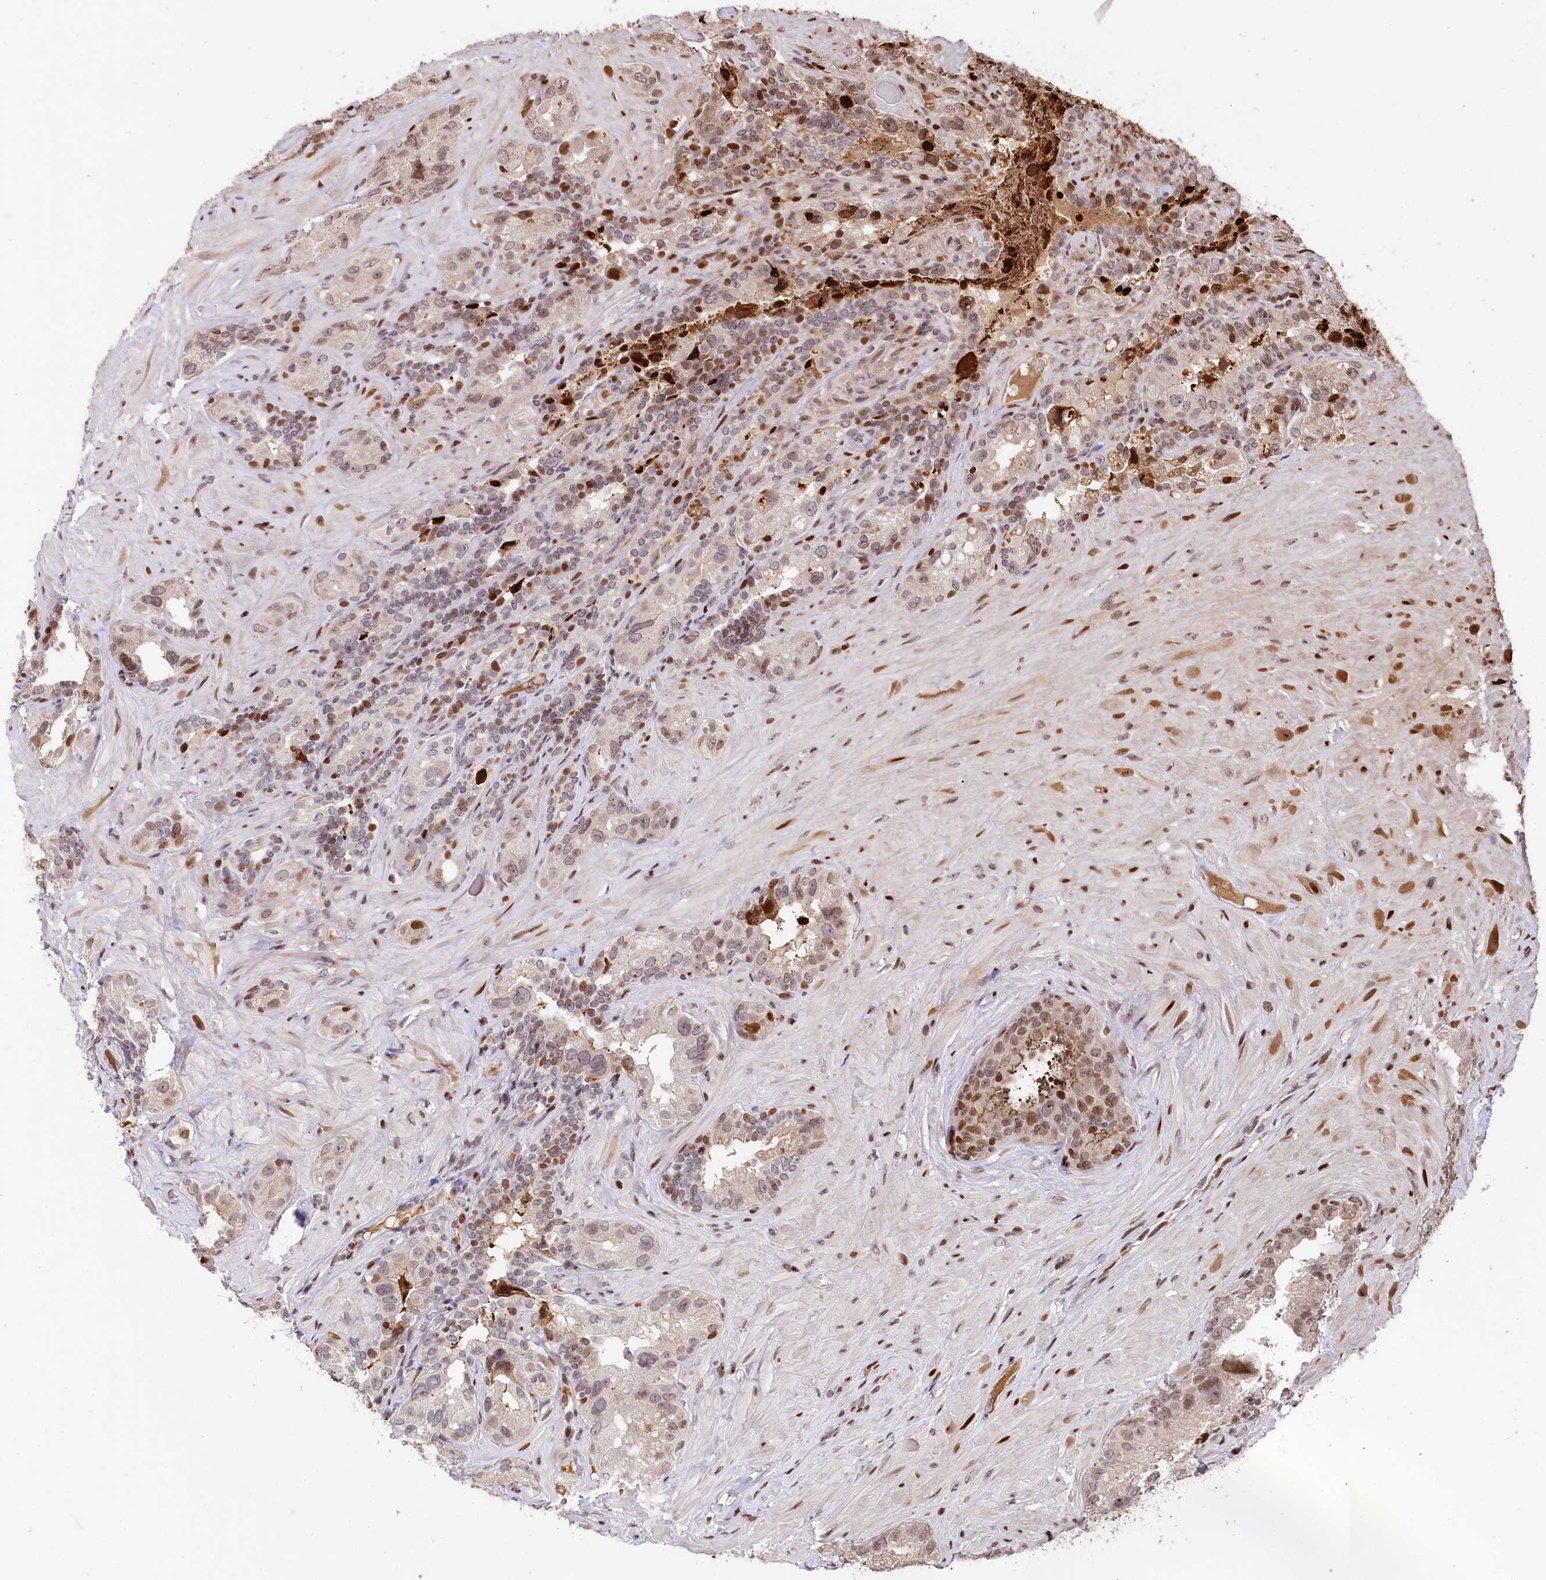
{"staining": {"intensity": "strong", "quantity": "<25%", "location": "cytoplasmic/membranous,nuclear"}, "tissue": "seminal vesicle", "cell_type": "Glandular cells", "image_type": "normal", "snomed": [{"axis": "morphology", "description": "Normal tissue, NOS"}, {"axis": "topography", "description": "Seminal veicle"}, {"axis": "topography", "description": "Peripheral nerve tissue"}], "caption": "A brown stain labels strong cytoplasmic/membranous,nuclear expression of a protein in glandular cells of benign human seminal vesicle.", "gene": "MCF2L2", "patient": {"sex": "male", "age": 67}}